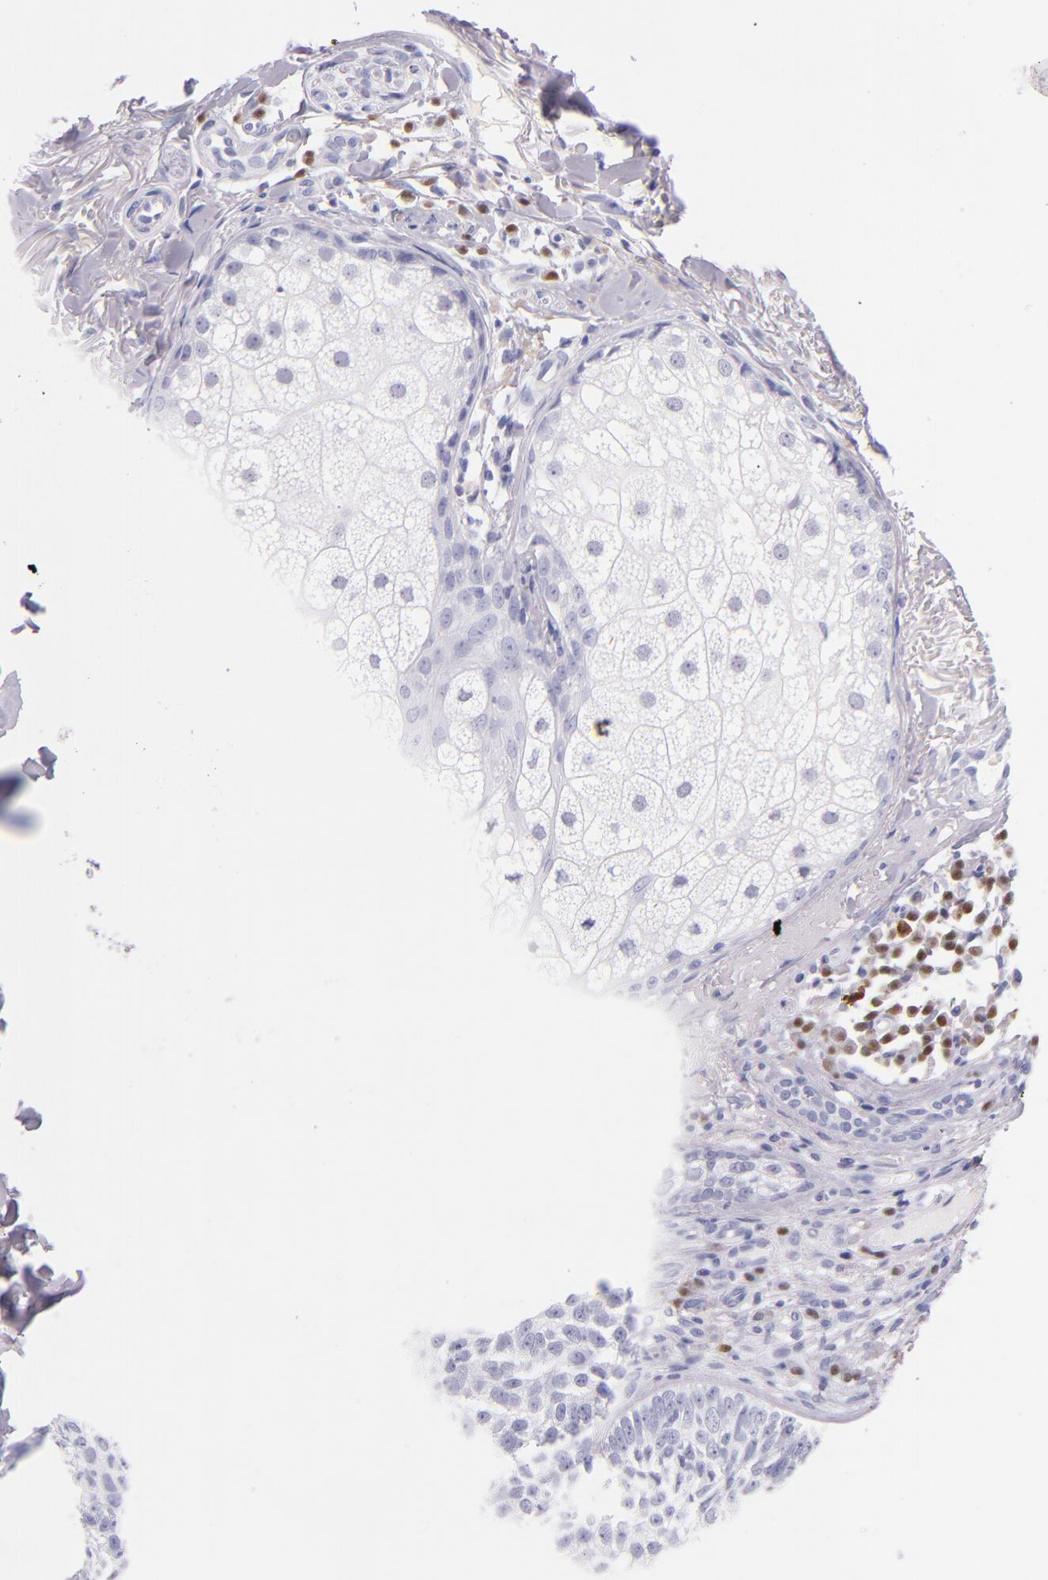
{"staining": {"intensity": "negative", "quantity": "none", "location": "none"}, "tissue": "skin cancer", "cell_type": "Tumor cells", "image_type": "cancer", "snomed": [{"axis": "morphology", "description": "Basal cell carcinoma"}, {"axis": "topography", "description": "Skin"}], "caption": "The micrograph reveals no significant staining in tumor cells of skin cancer (basal cell carcinoma).", "gene": "IRF4", "patient": {"sex": "male", "age": 74}}